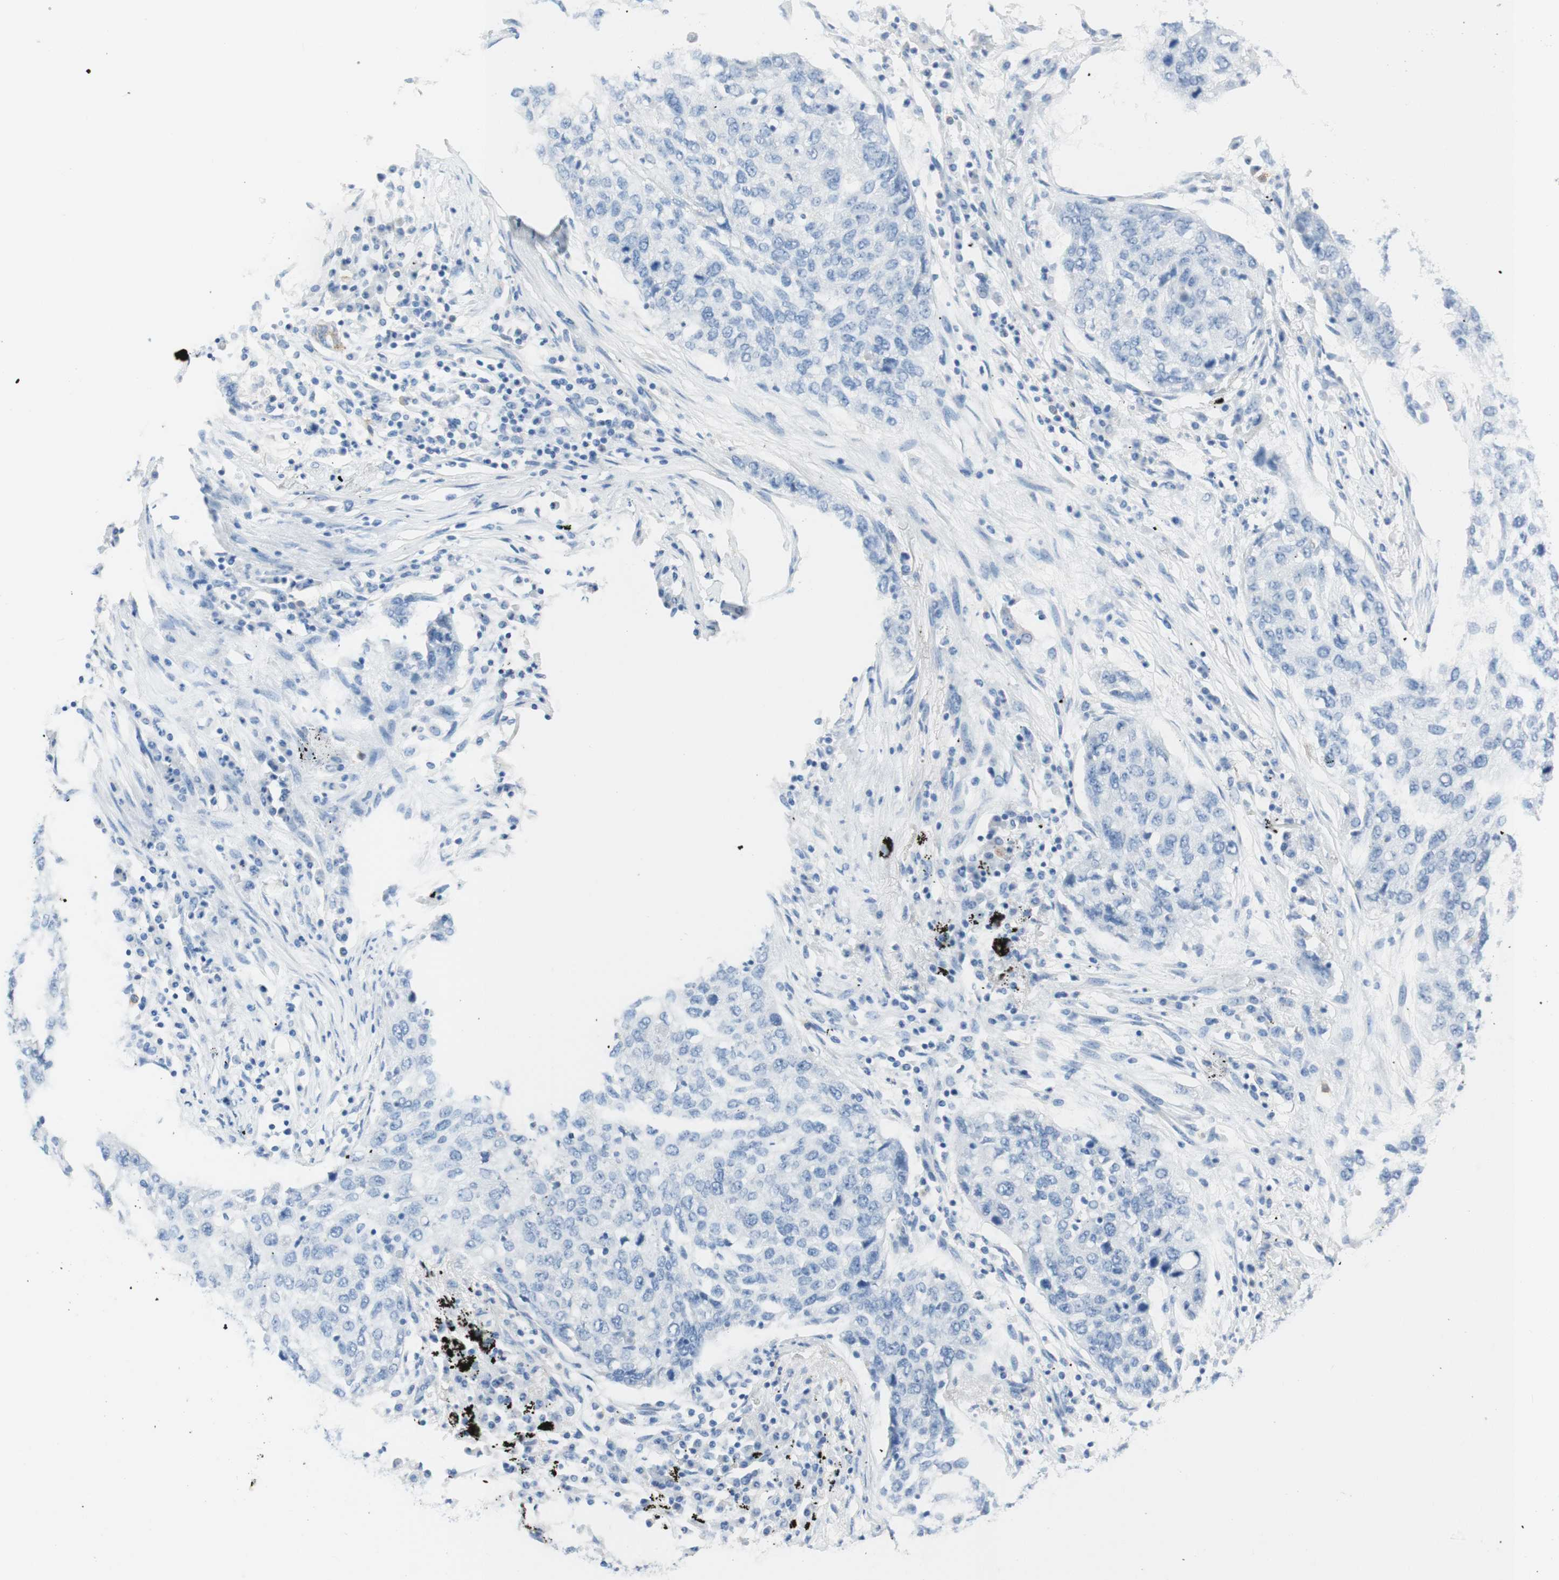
{"staining": {"intensity": "negative", "quantity": "none", "location": "none"}, "tissue": "lung cancer", "cell_type": "Tumor cells", "image_type": "cancer", "snomed": [{"axis": "morphology", "description": "Squamous cell carcinoma, NOS"}, {"axis": "topography", "description": "Lung"}], "caption": "This is an IHC photomicrograph of lung squamous cell carcinoma. There is no staining in tumor cells.", "gene": "CEACAM1", "patient": {"sex": "female", "age": 63}}